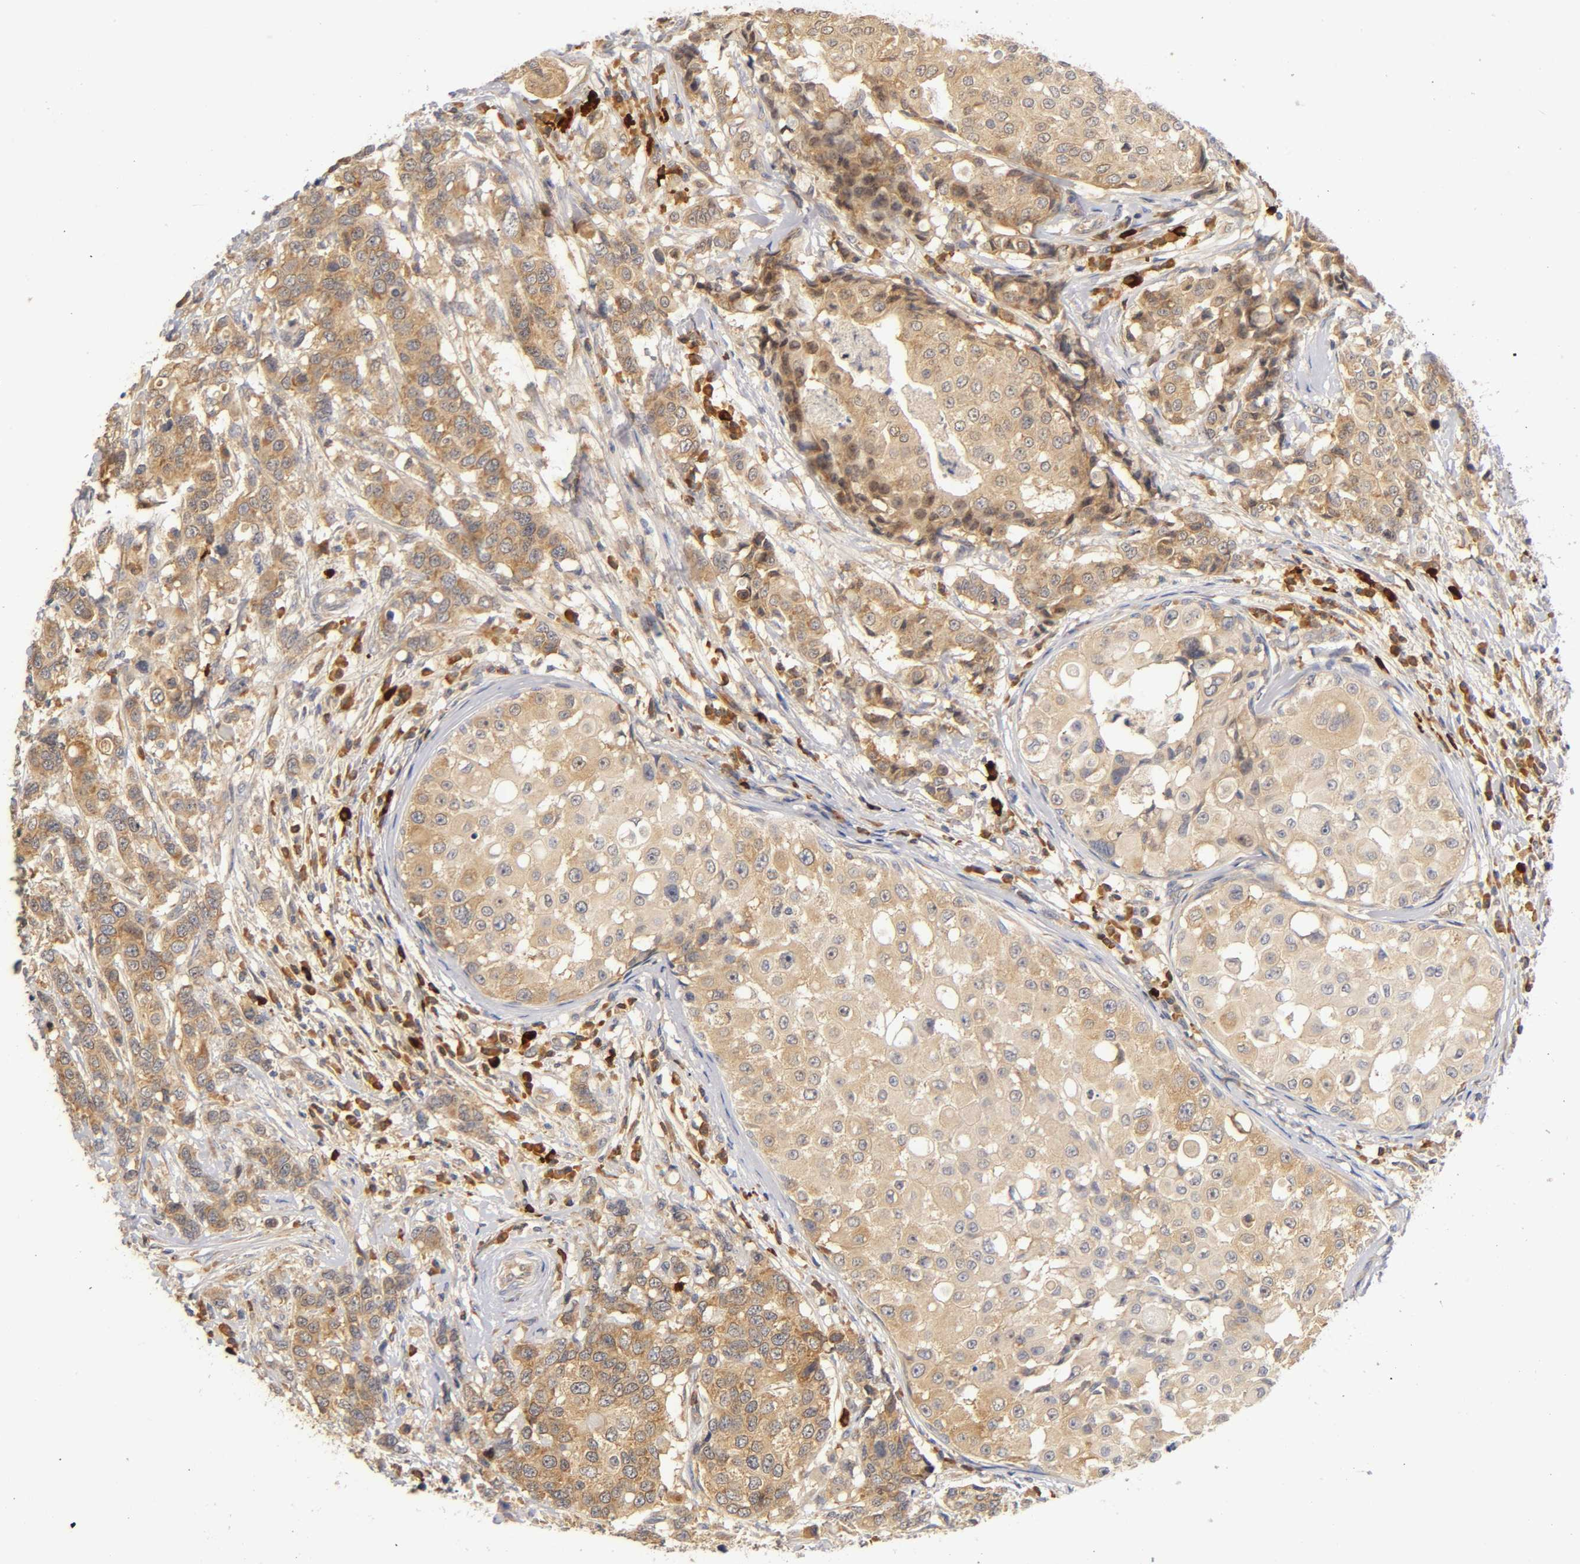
{"staining": {"intensity": "moderate", "quantity": ">75%", "location": "cytoplasmic/membranous"}, "tissue": "breast cancer", "cell_type": "Tumor cells", "image_type": "cancer", "snomed": [{"axis": "morphology", "description": "Duct carcinoma"}, {"axis": "topography", "description": "Breast"}], "caption": "The immunohistochemical stain highlights moderate cytoplasmic/membranous staining in tumor cells of breast intraductal carcinoma tissue.", "gene": "RPS29", "patient": {"sex": "female", "age": 27}}